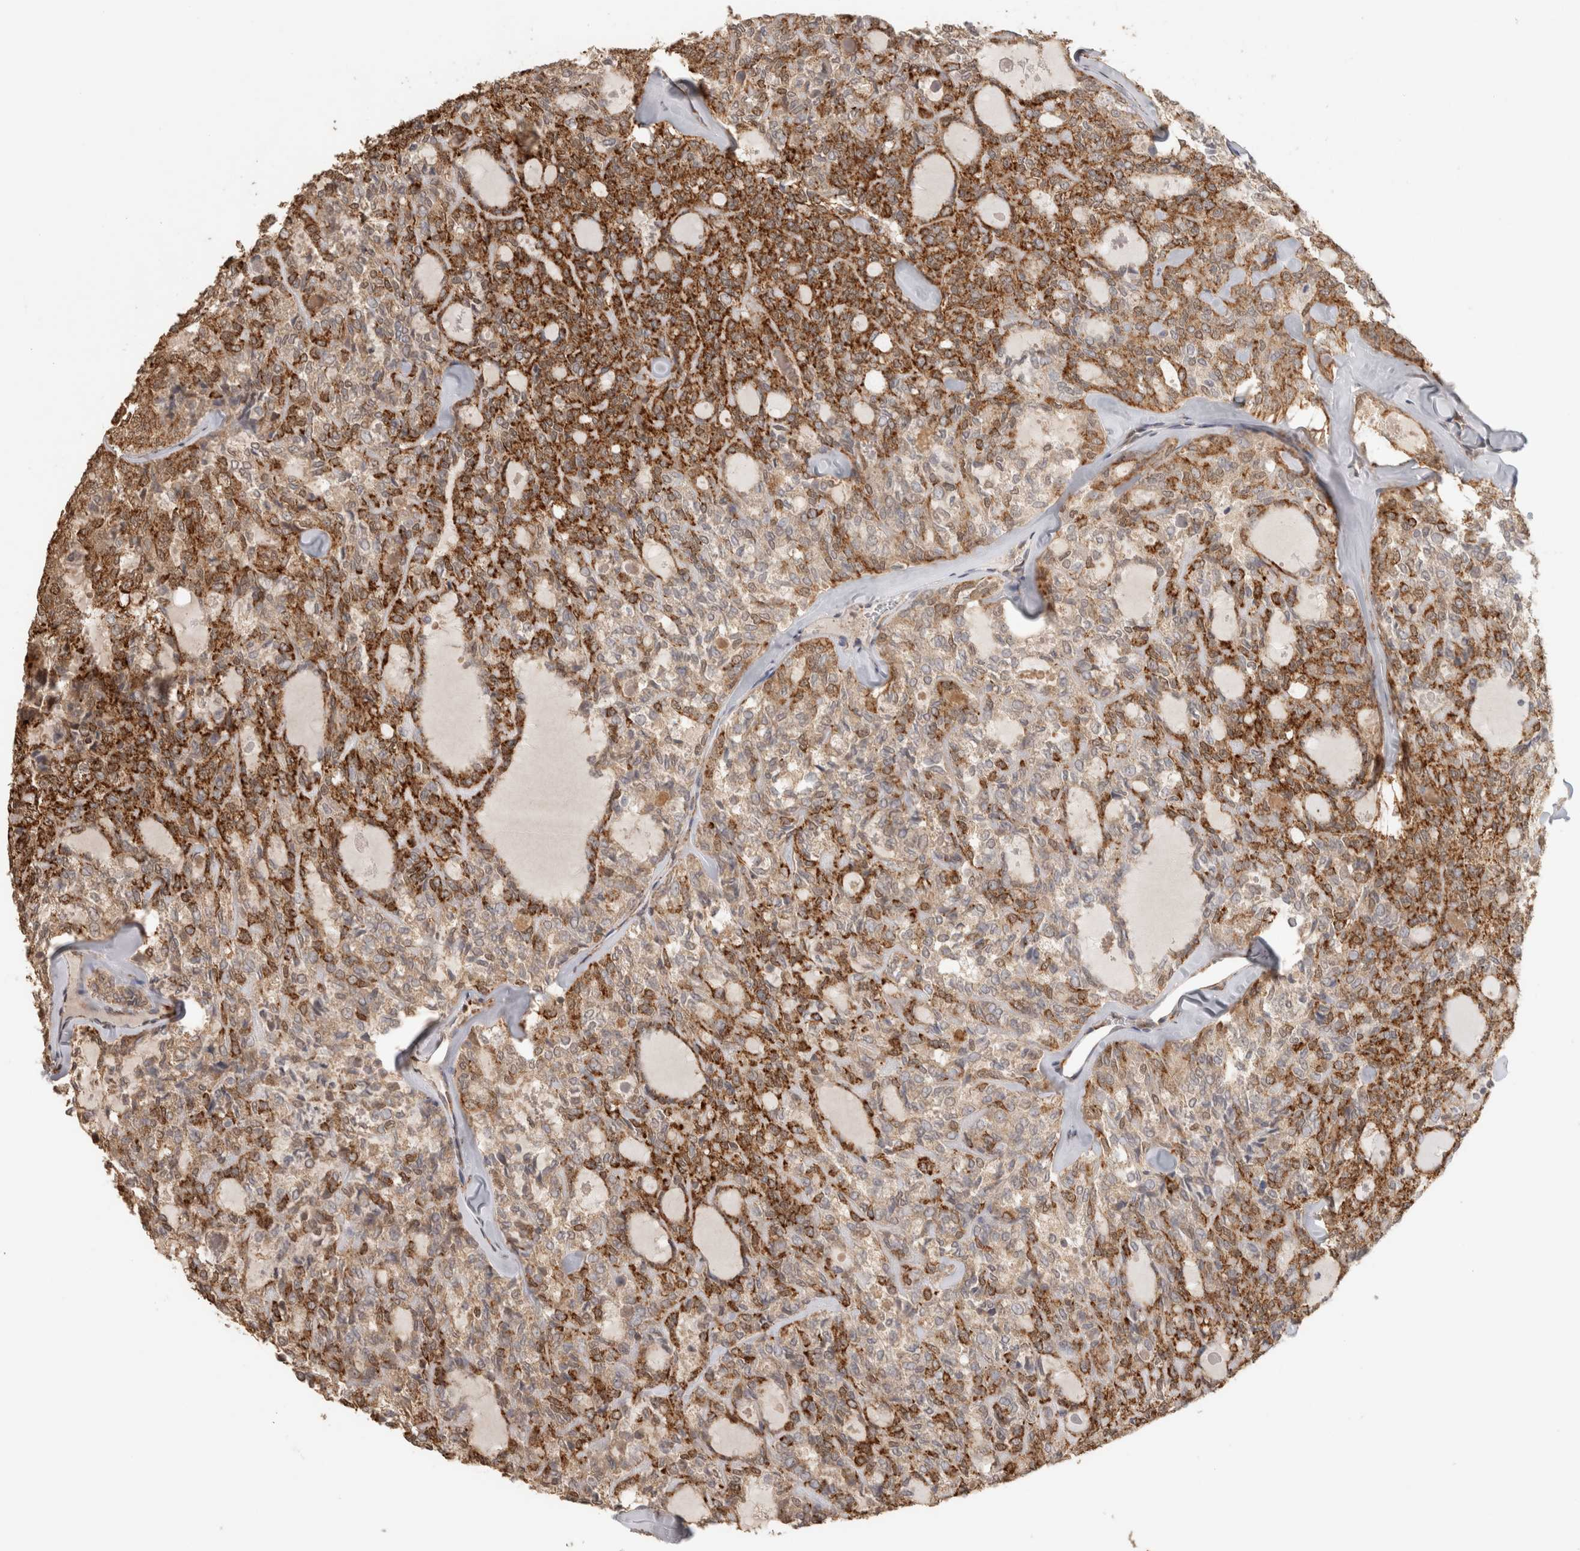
{"staining": {"intensity": "strong", "quantity": "25%-75%", "location": "cytoplasmic/membranous"}, "tissue": "thyroid cancer", "cell_type": "Tumor cells", "image_type": "cancer", "snomed": [{"axis": "morphology", "description": "Follicular adenoma carcinoma, NOS"}, {"axis": "topography", "description": "Thyroid gland"}], "caption": "Thyroid cancer stained with immunohistochemistry shows strong cytoplasmic/membranous expression in about 25%-75% of tumor cells.", "gene": "BNIP3L", "patient": {"sex": "male", "age": 75}}